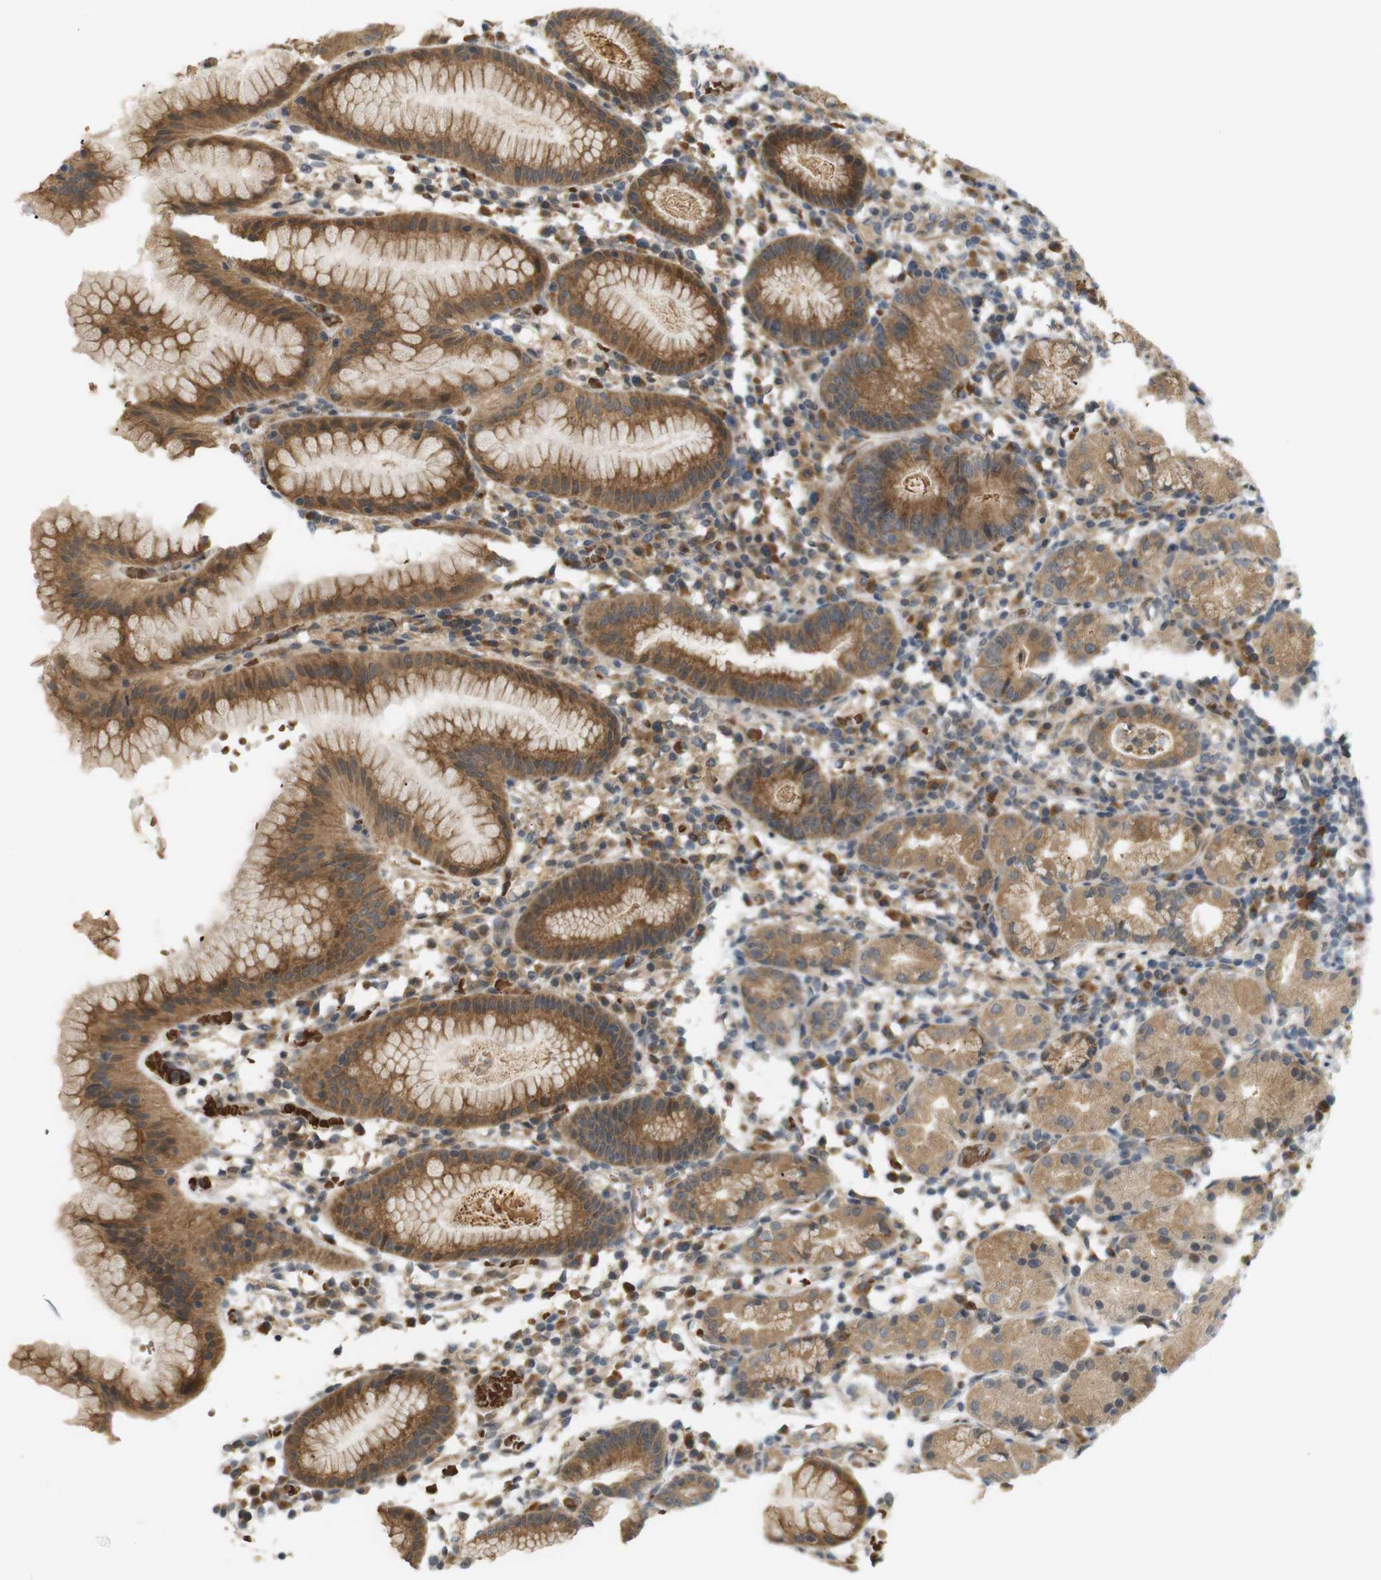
{"staining": {"intensity": "moderate", "quantity": ">75%", "location": "cytoplasmic/membranous"}, "tissue": "stomach", "cell_type": "Glandular cells", "image_type": "normal", "snomed": [{"axis": "morphology", "description": "Normal tissue, NOS"}, {"axis": "morphology", "description": "Adenocarcinoma, NOS"}, {"axis": "topography", "description": "Stomach"}, {"axis": "topography", "description": "Stomach, lower"}], "caption": "Protein analysis of benign stomach displays moderate cytoplasmic/membranous expression in about >75% of glandular cells.", "gene": "SOCS6", "patient": {"sex": "female", "age": 65}}